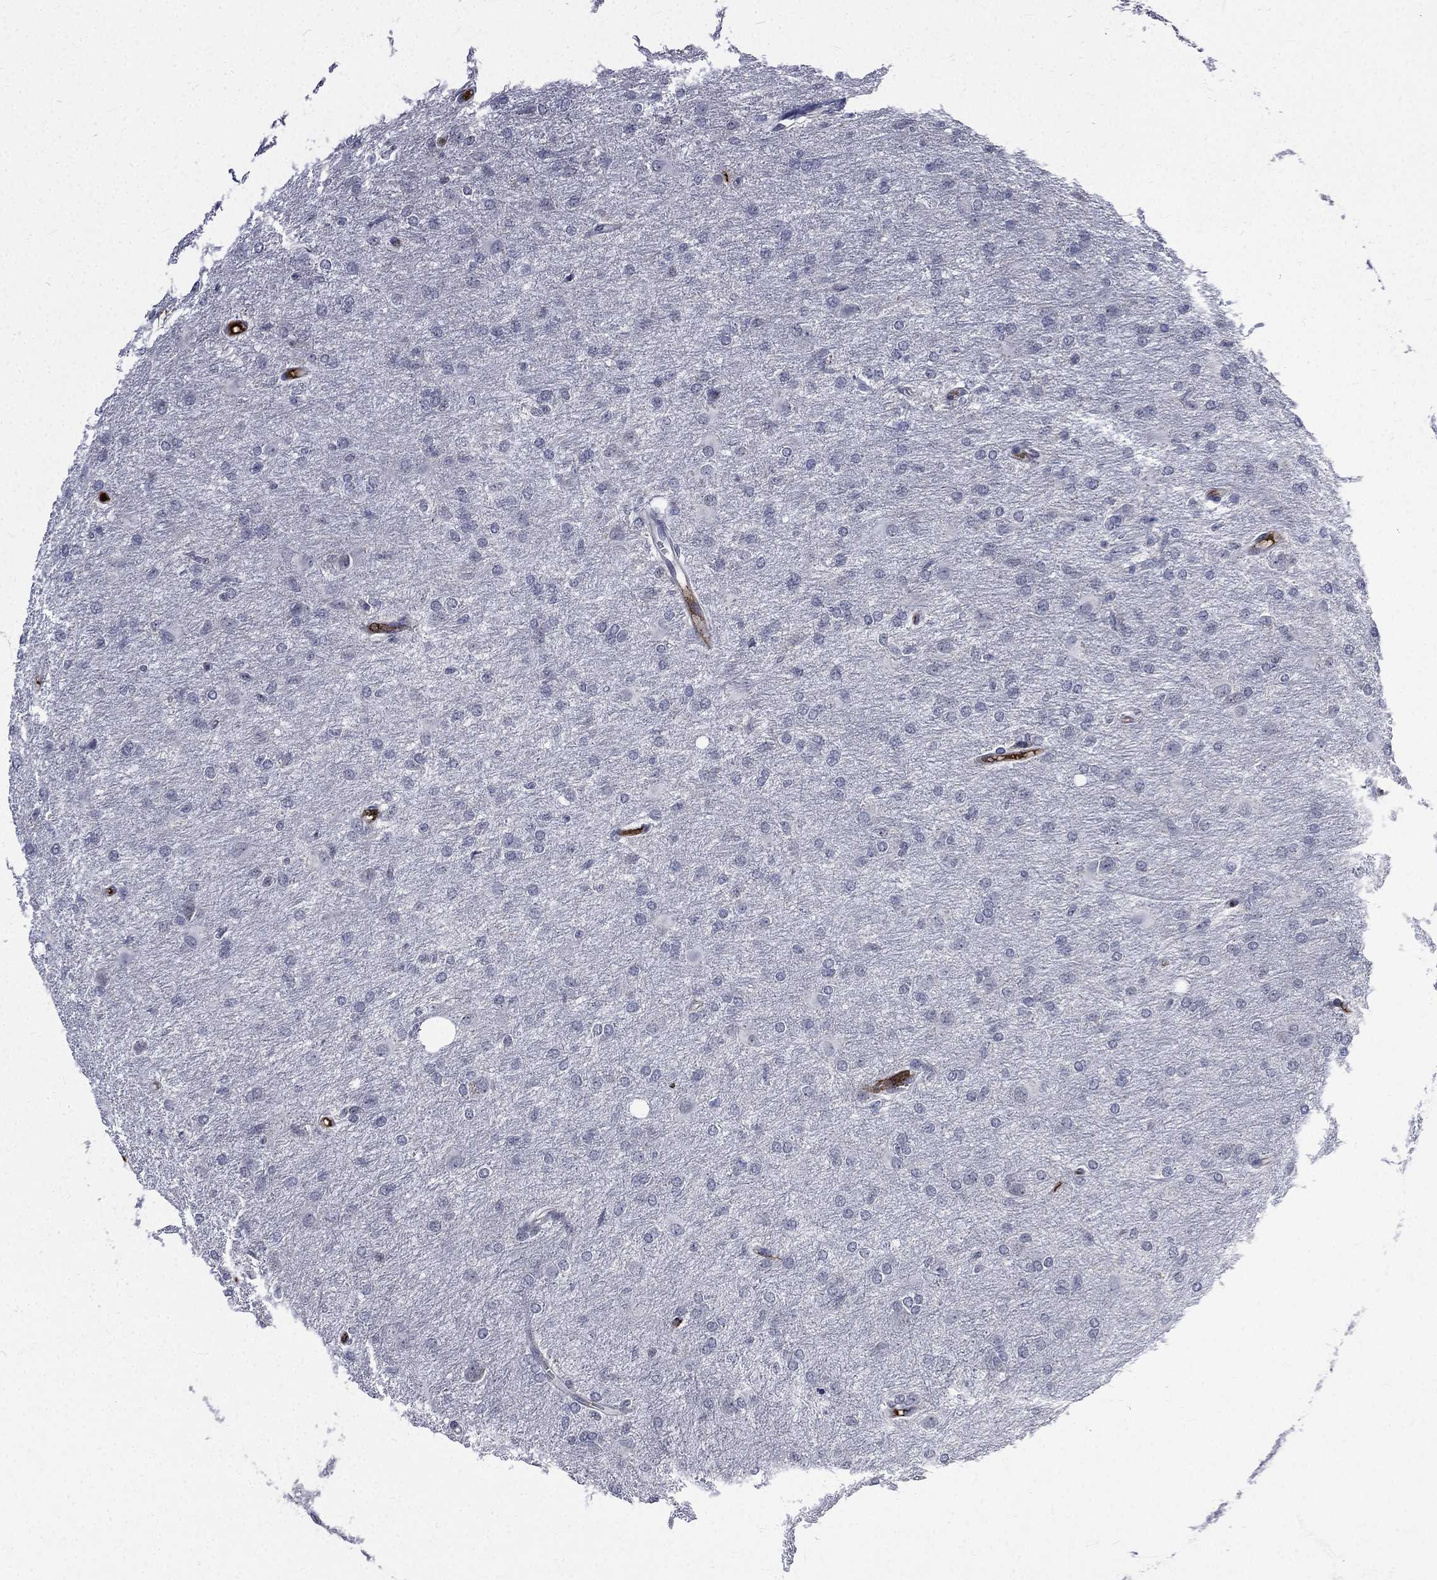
{"staining": {"intensity": "negative", "quantity": "none", "location": "none"}, "tissue": "glioma", "cell_type": "Tumor cells", "image_type": "cancer", "snomed": [{"axis": "morphology", "description": "Glioma, malignant, High grade"}, {"axis": "topography", "description": "Brain"}], "caption": "This image is of glioma stained with immunohistochemistry (IHC) to label a protein in brown with the nuclei are counter-stained blue. There is no positivity in tumor cells.", "gene": "FGG", "patient": {"sex": "male", "age": 68}}